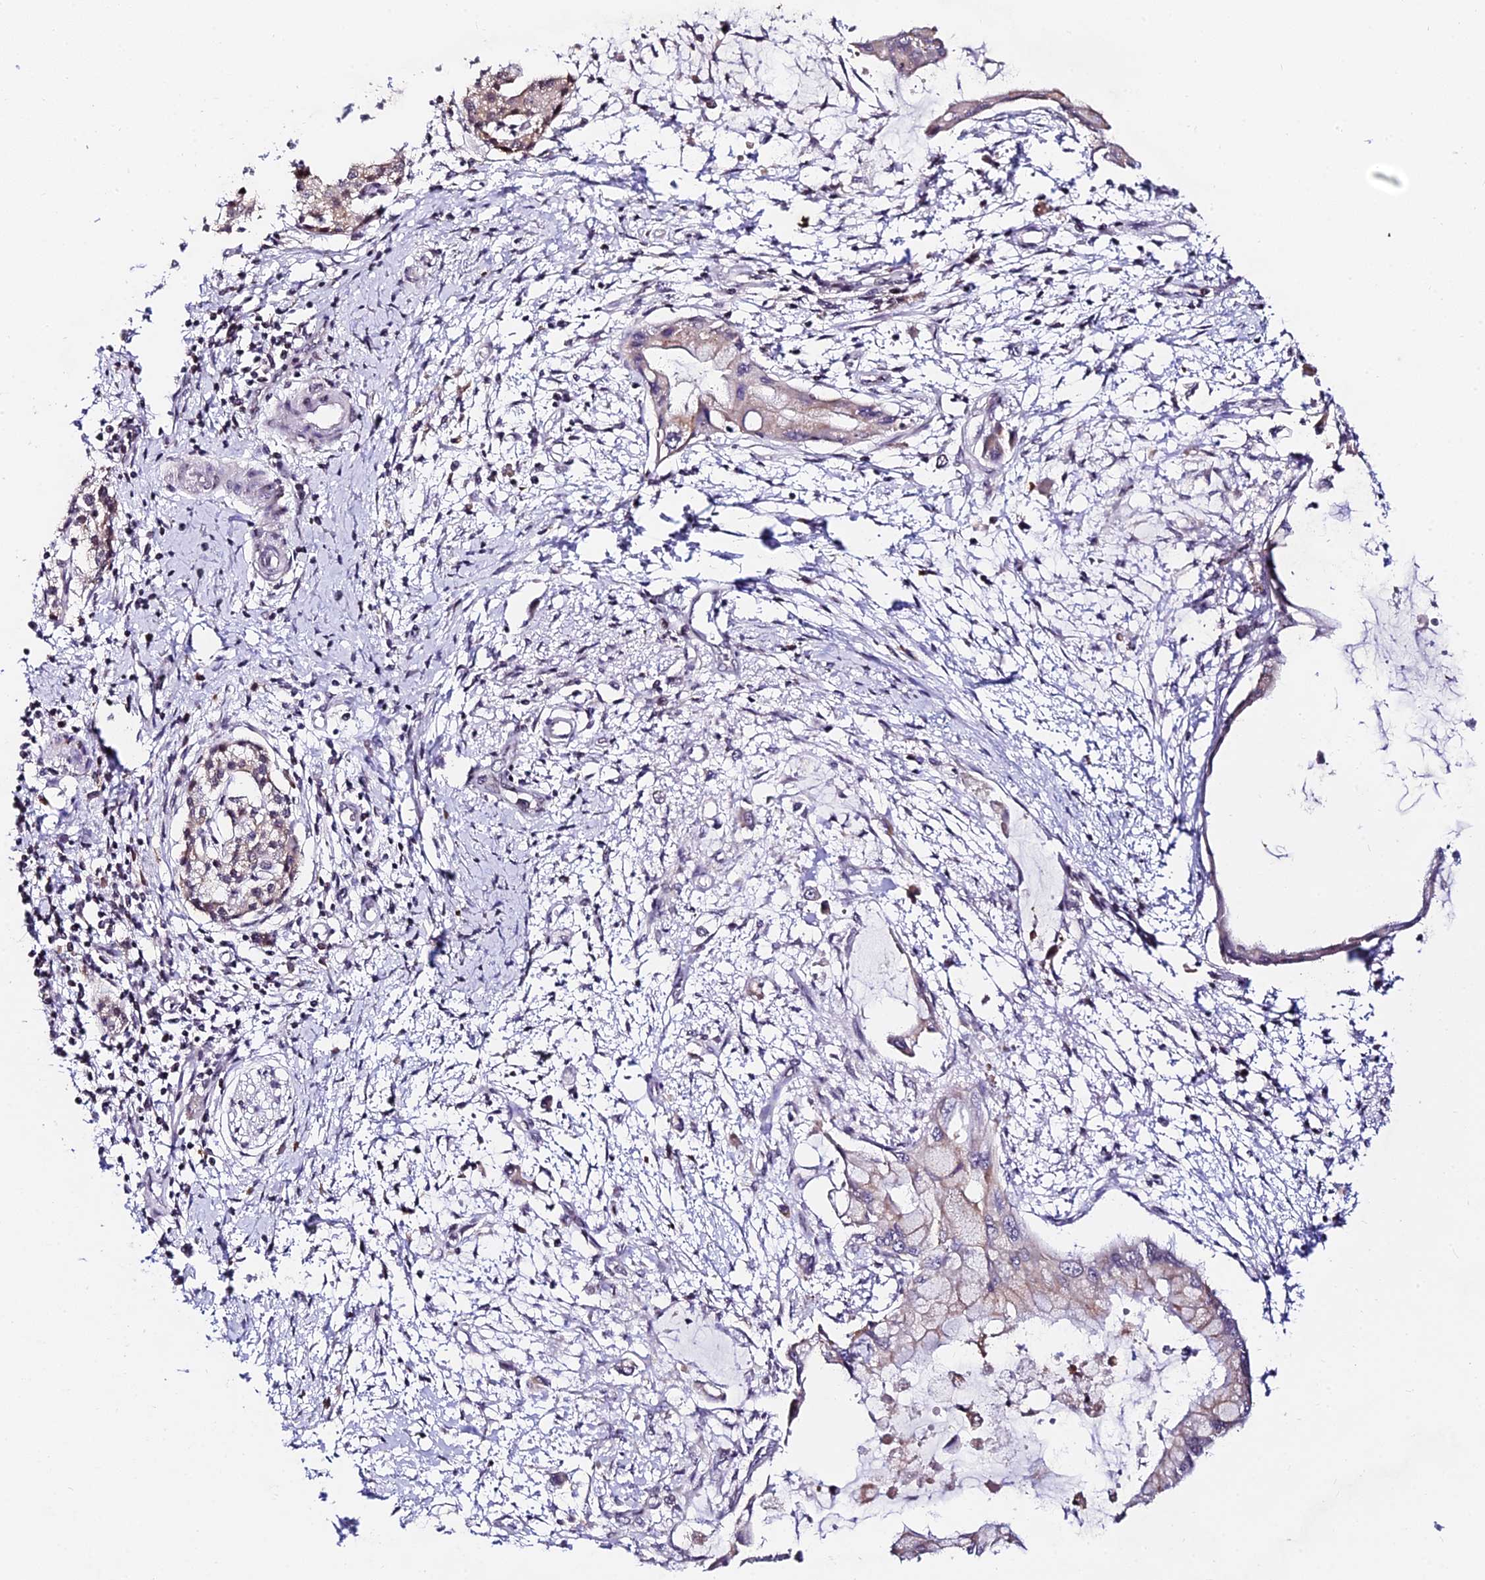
{"staining": {"intensity": "weak", "quantity": "<25%", "location": "cytoplasmic/membranous"}, "tissue": "pancreatic cancer", "cell_type": "Tumor cells", "image_type": "cancer", "snomed": [{"axis": "morphology", "description": "Adenocarcinoma, NOS"}, {"axis": "topography", "description": "Pancreas"}], "caption": "Immunohistochemical staining of pancreatic cancer exhibits no significant positivity in tumor cells.", "gene": "CDNF", "patient": {"sex": "male", "age": 48}}